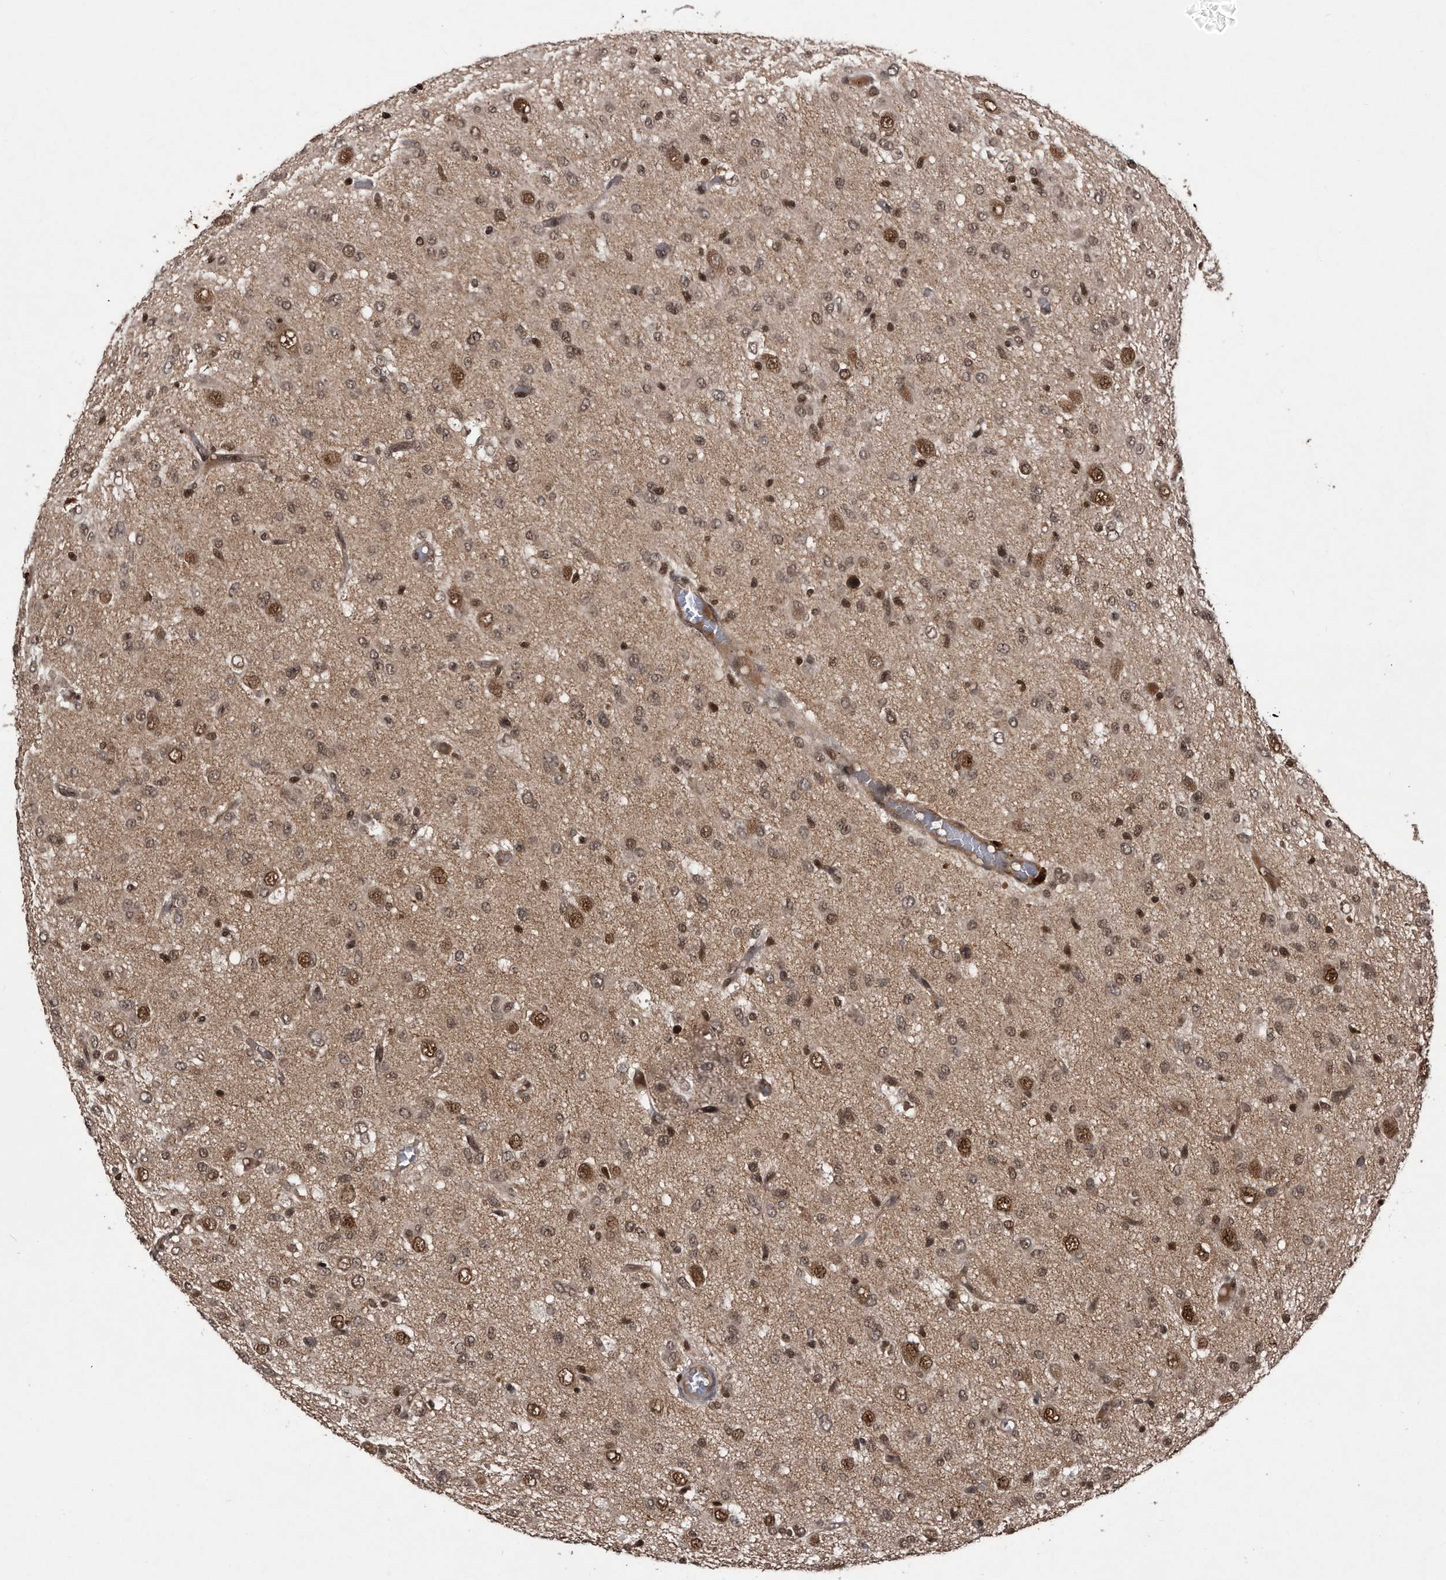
{"staining": {"intensity": "moderate", "quantity": ">75%", "location": "nuclear"}, "tissue": "glioma", "cell_type": "Tumor cells", "image_type": "cancer", "snomed": [{"axis": "morphology", "description": "Glioma, malignant, High grade"}, {"axis": "topography", "description": "Brain"}], "caption": "A histopathology image showing moderate nuclear expression in about >75% of tumor cells in malignant glioma (high-grade), as visualized by brown immunohistochemical staining.", "gene": "RAD23B", "patient": {"sex": "female", "age": 59}}